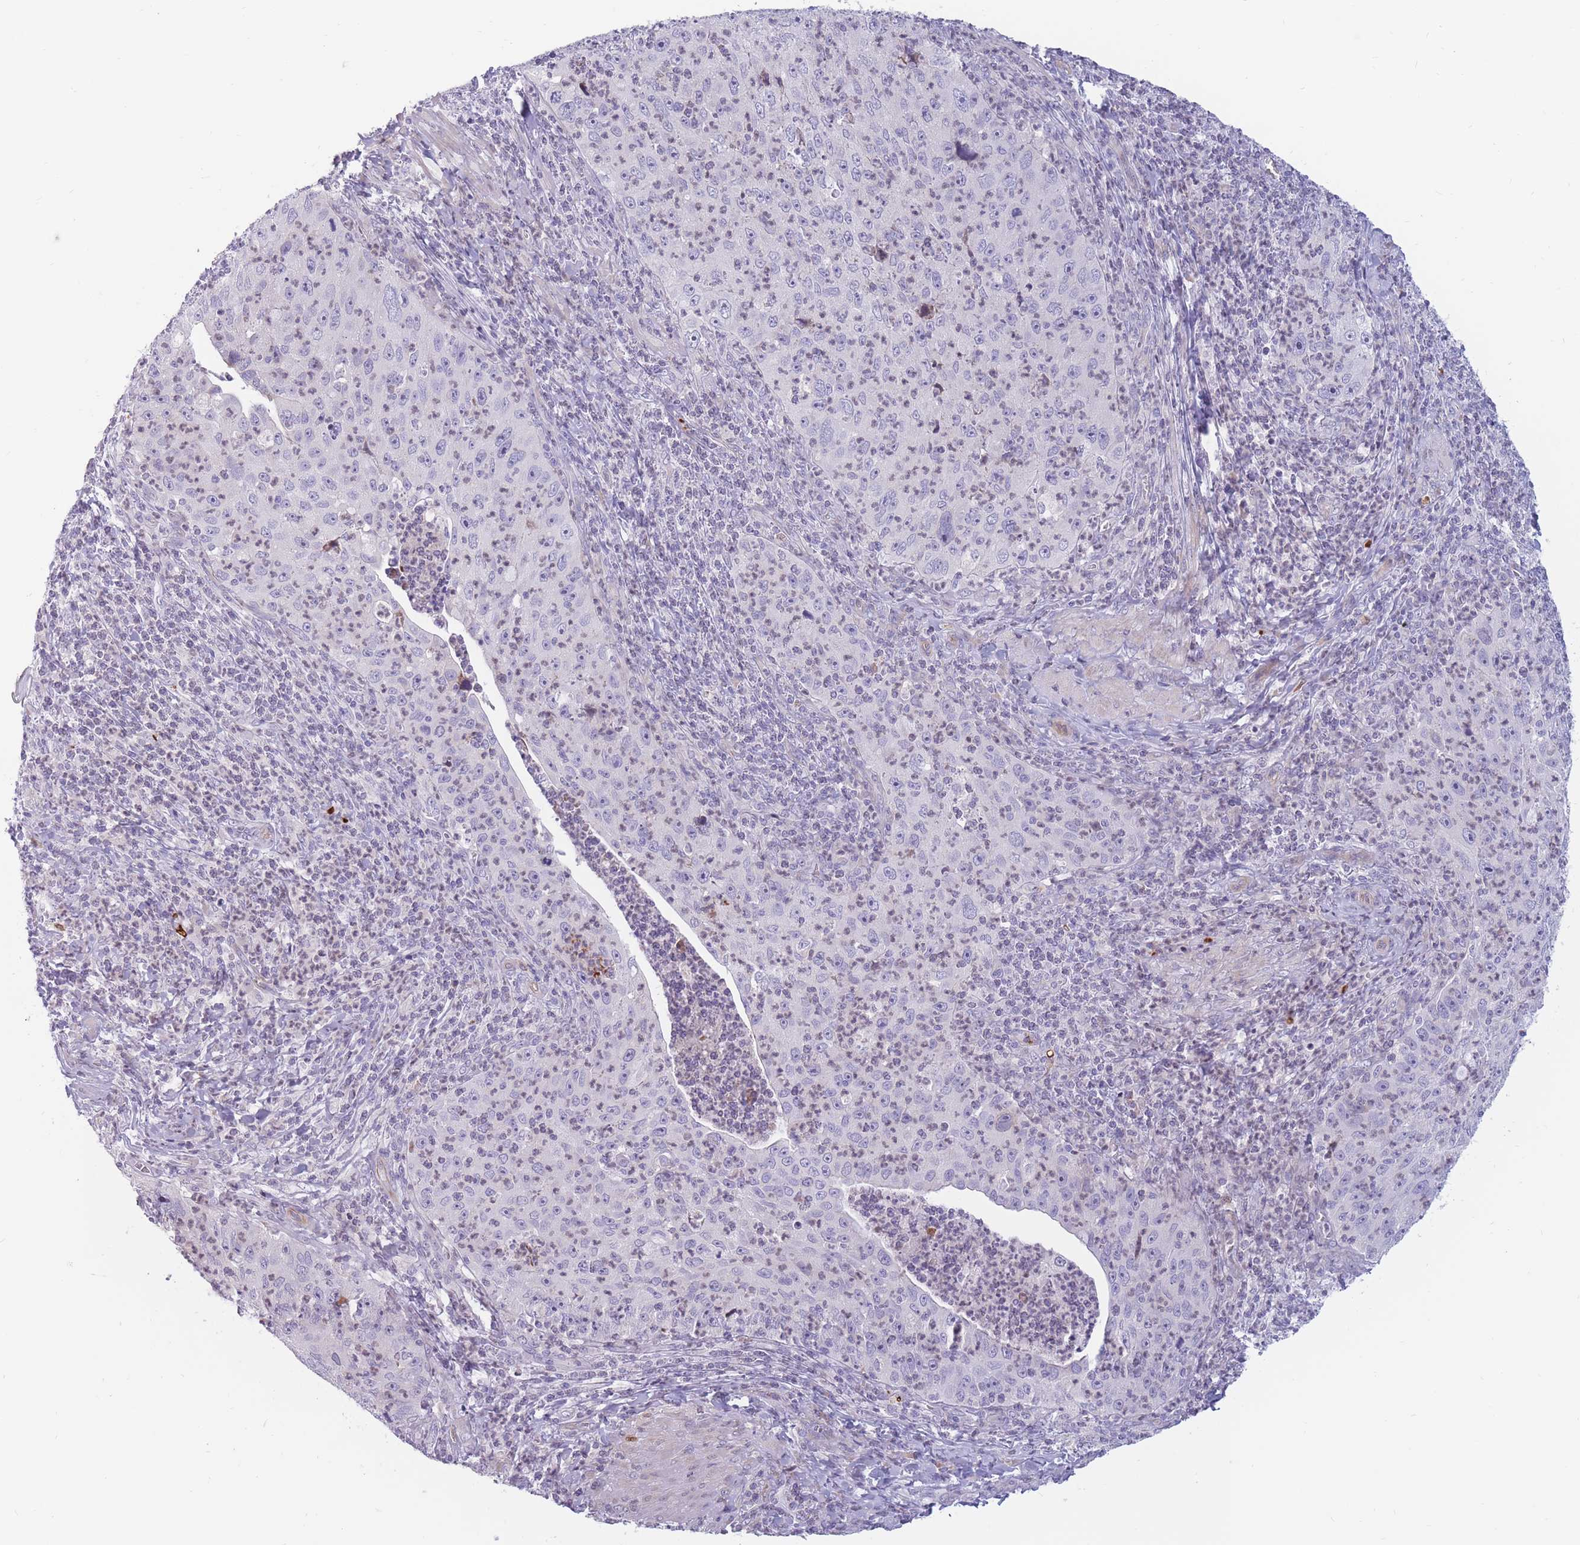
{"staining": {"intensity": "negative", "quantity": "none", "location": "none"}, "tissue": "cervical cancer", "cell_type": "Tumor cells", "image_type": "cancer", "snomed": [{"axis": "morphology", "description": "Squamous cell carcinoma, NOS"}, {"axis": "topography", "description": "Cervix"}], "caption": "High power microscopy micrograph of an IHC histopathology image of cervical squamous cell carcinoma, revealing no significant positivity in tumor cells.", "gene": "PTGDR", "patient": {"sex": "female", "age": 30}}